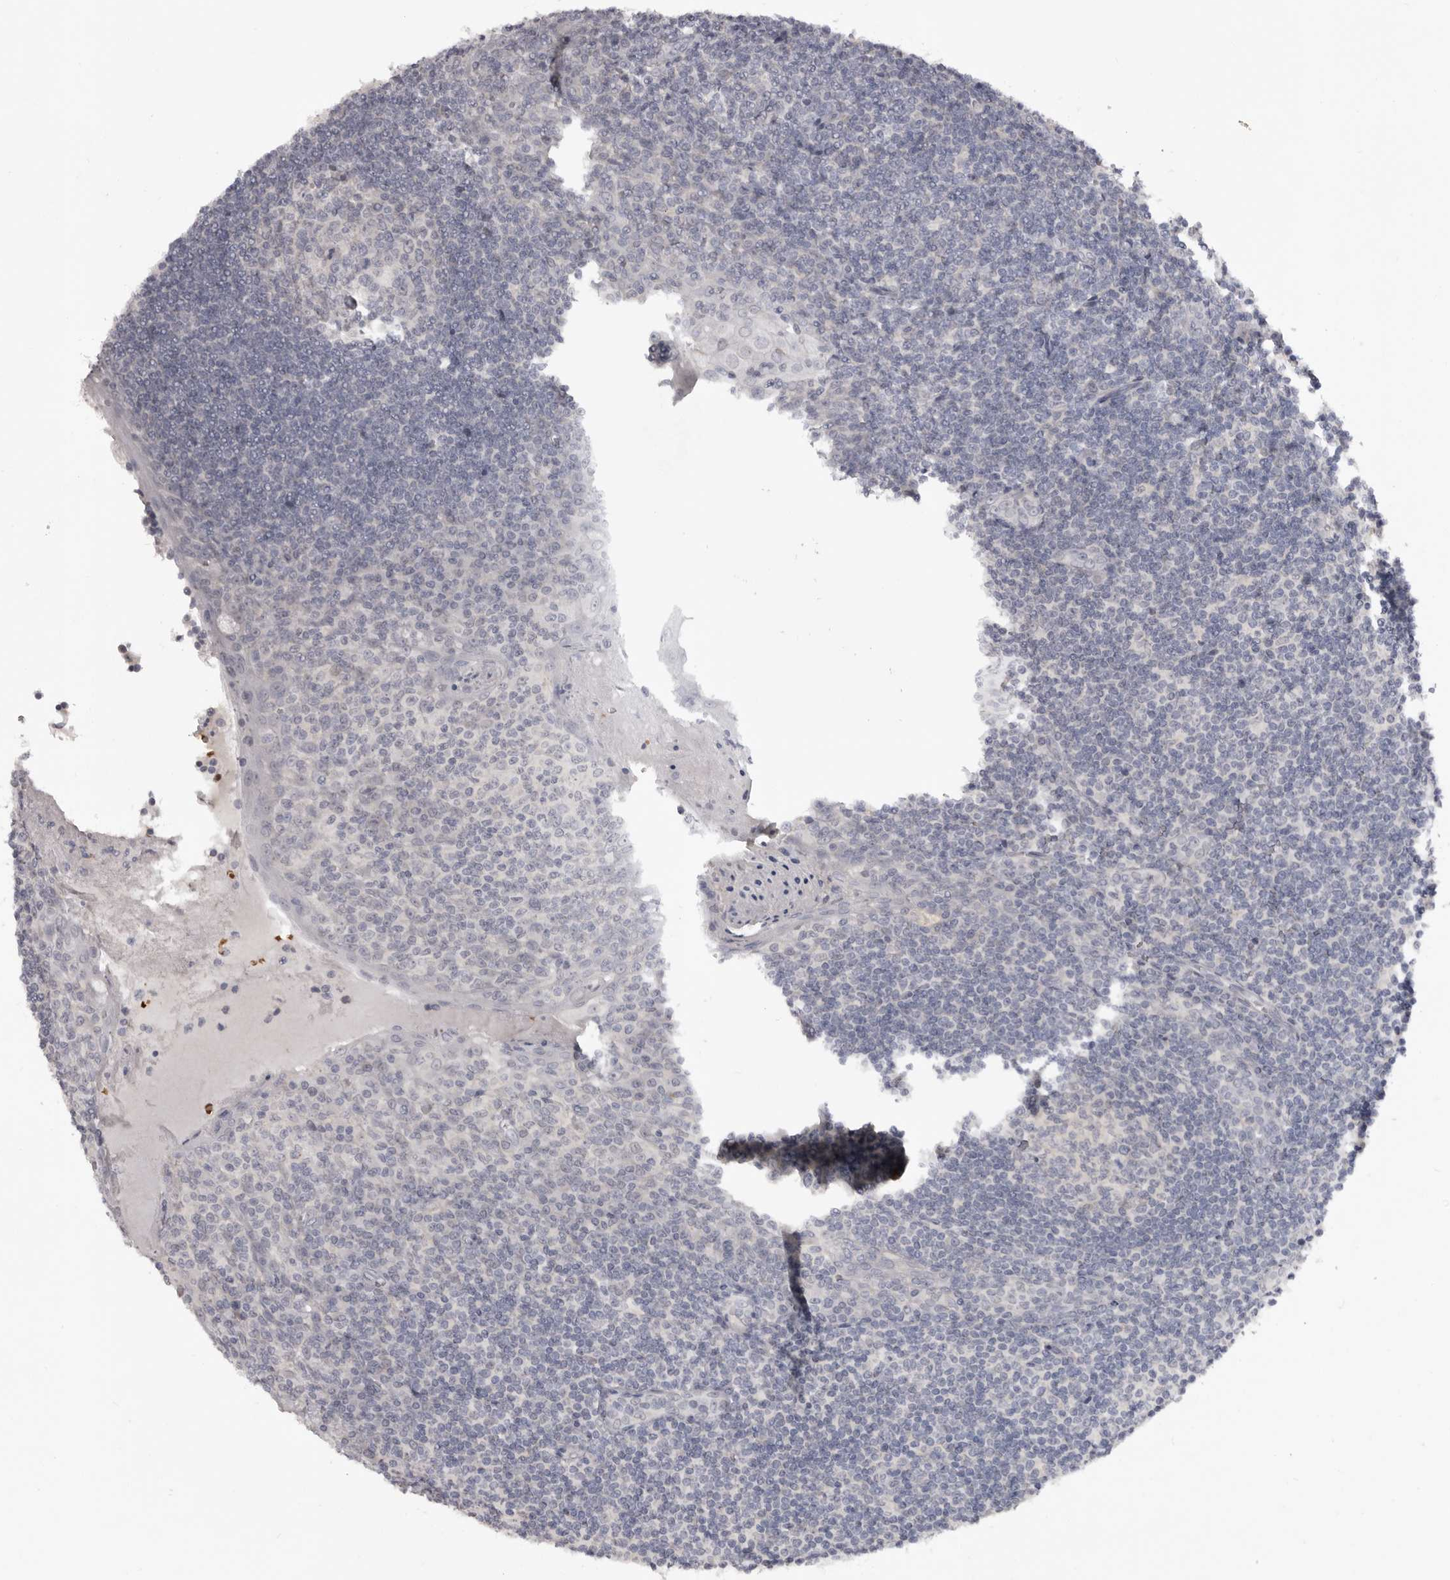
{"staining": {"intensity": "negative", "quantity": "none", "location": "none"}, "tissue": "tonsil", "cell_type": "Germinal center cells", "image_type": "normal", "snomed": [{"axis": "morphology", "description": "Normal tissue, NOS"}, {"axis": "topography", "description": "Tonsil"}], "caption": "Micrograph shows no protein staining in germinal center cells of normal tonsil.", "gene": "TNR", "patient": {"sex": "male", "age": 27}}